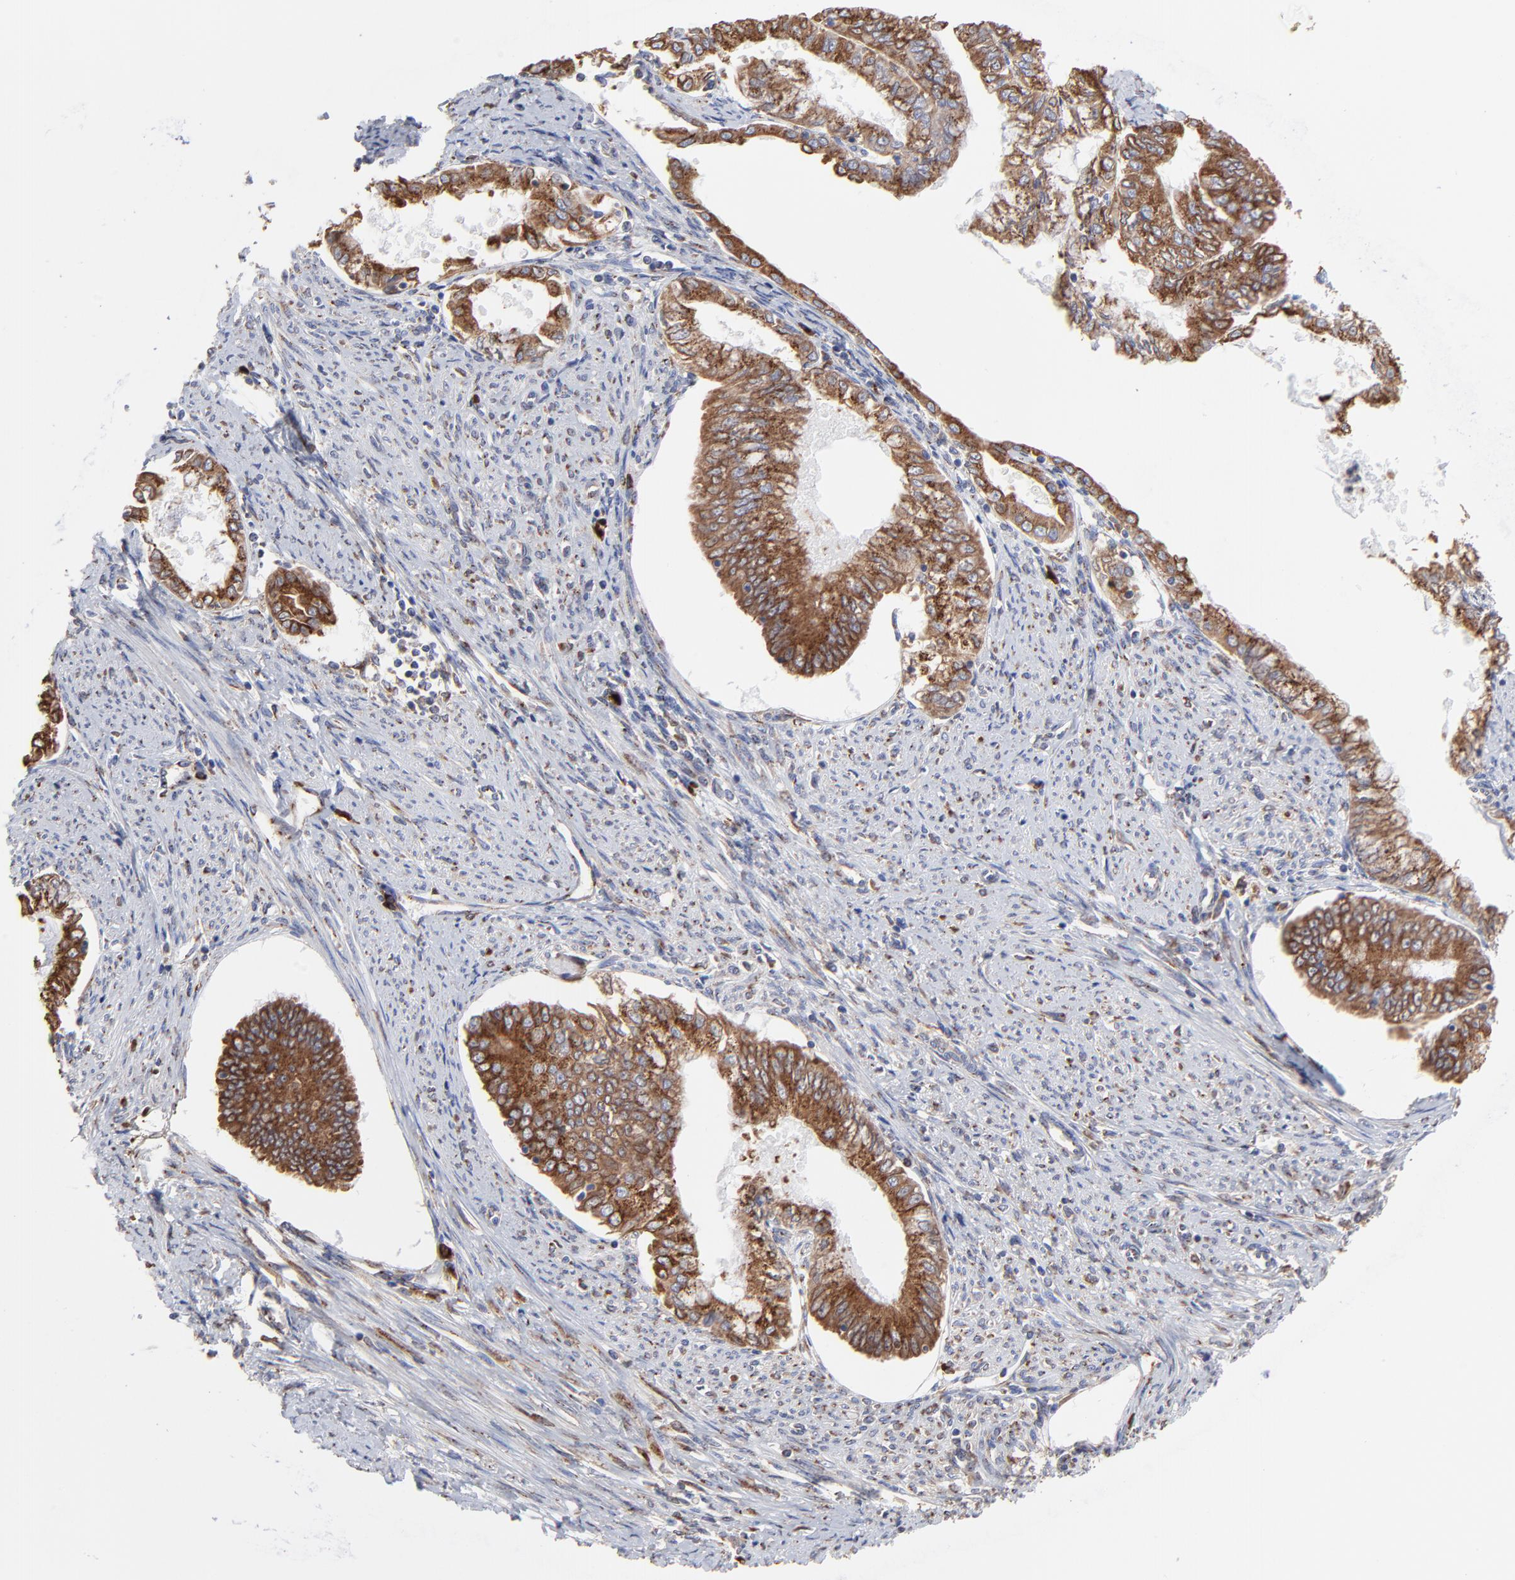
{"staining": {"intensity": "moderate", "quantity": ">75%", "location": "cytoplasmic/membranous"}, "tissue": "endometrial cancer", "cell_type": "Tumor cells", "image_type": "cancer", "snomed": [{"axis": "morphology", "description": "Adenocarcinoma, NOS"}, {"axis": "topography", "description": "Endometrium"}], "caption": "A medium amount of moderate cytoplasmic/membranous positivity is identified in about >75% of tumor cells in endometrial cancer tissue.", "gene": "LMAN1", "patient": {"sex": "female", "age": 76}}